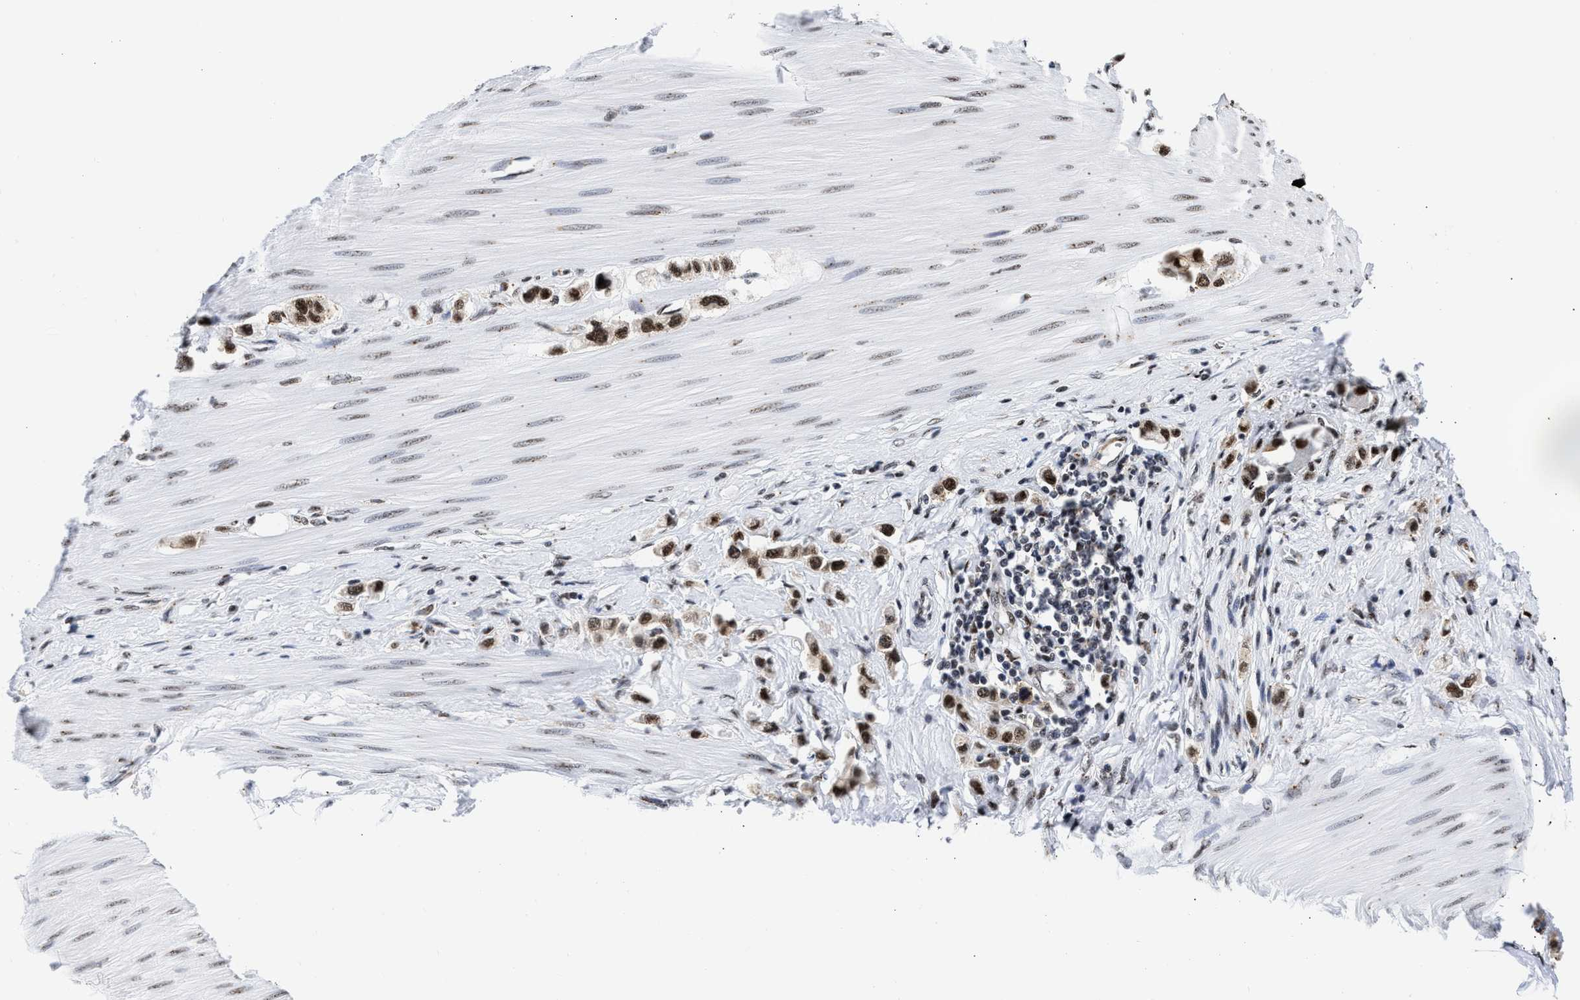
{"staining": {"intensity": "moderate", "quantity": ">75%", "location": "nuclear"}, "tissue": "stomach cancer", "cell_type": "Tumor cells", "image_type": "cancer", "snomed": [{"axis": "morphology", "description": "Adenocarcinoma, NOS"}, {"axis": "topography", "description": "Stomach"}], "caption": "This histopathology image displays immunohistochemistry (IHC) staining of human stomach cancer (adenocarcinoma), with medium moderate nuclear expression in about >75% of tumor cells.", "gene": "RBM8A", "patient": {"sex": "female", "age": 65}}